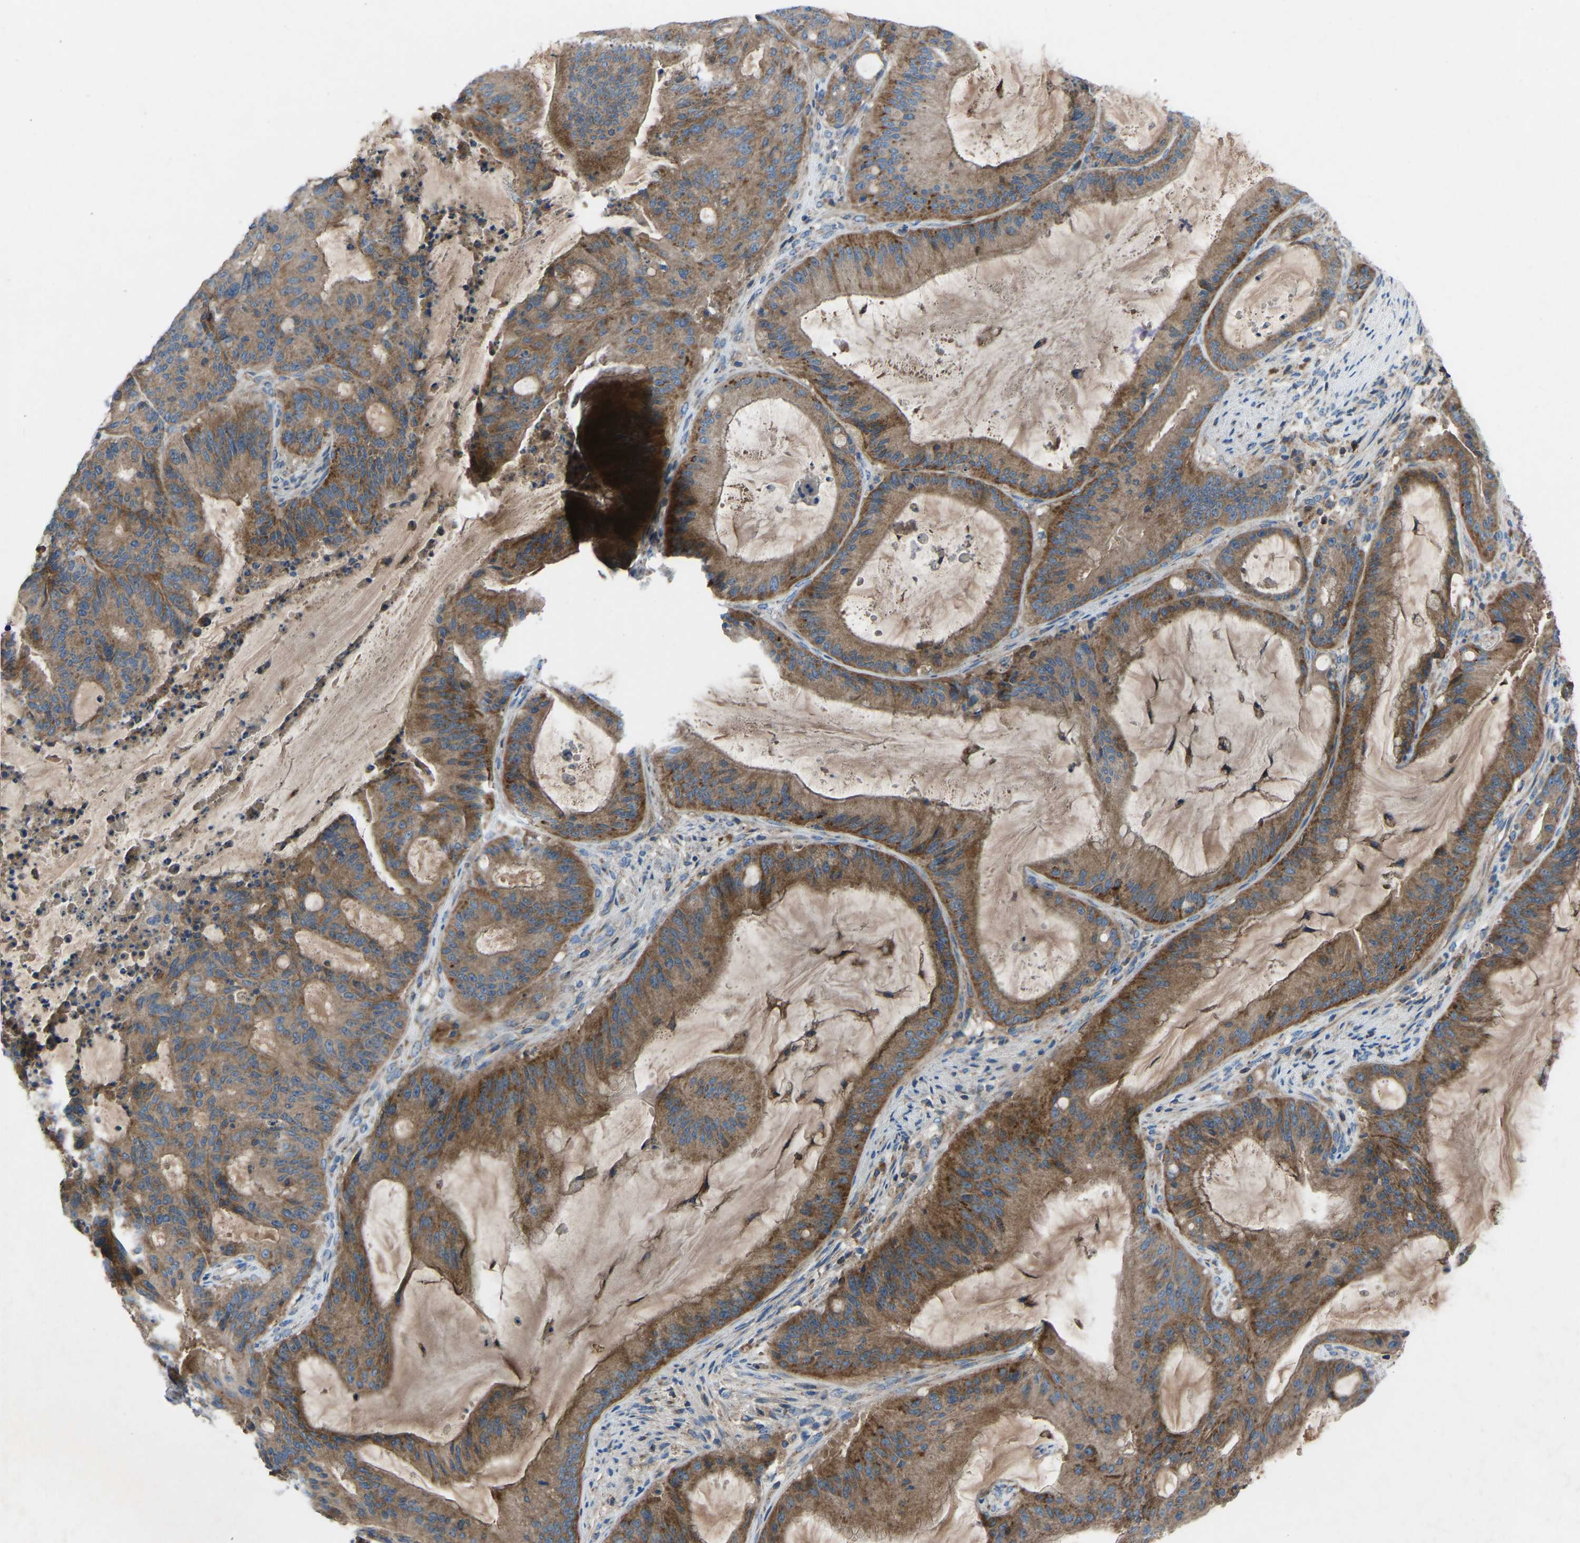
{"staining": {"intensity": "strong", "quantity": ">75%", "location": "cytoplasmic/membranous"}, "tissue": "liver cancer", "cell_type": "Tumor cells", "image_type": "cancer", "snomed": [{"axis": "morphology", "description": "Normal tissue, NOS"}, {"axis": "morphology", "description": "Cholangiocarcinoma"}, {"axis": "topography", "description": "Liver"}, {"axis": "topography", "description": "Peripheral nerve tissue"}], "caption": "There is high levels of strong cytoplasmic/membranous staining in tumor cells of liver cancer, as demonstrated by immunohistochemical staining (brown color).", "gene": "GRK6", "patient": {"sex": "female", "age": 73}}